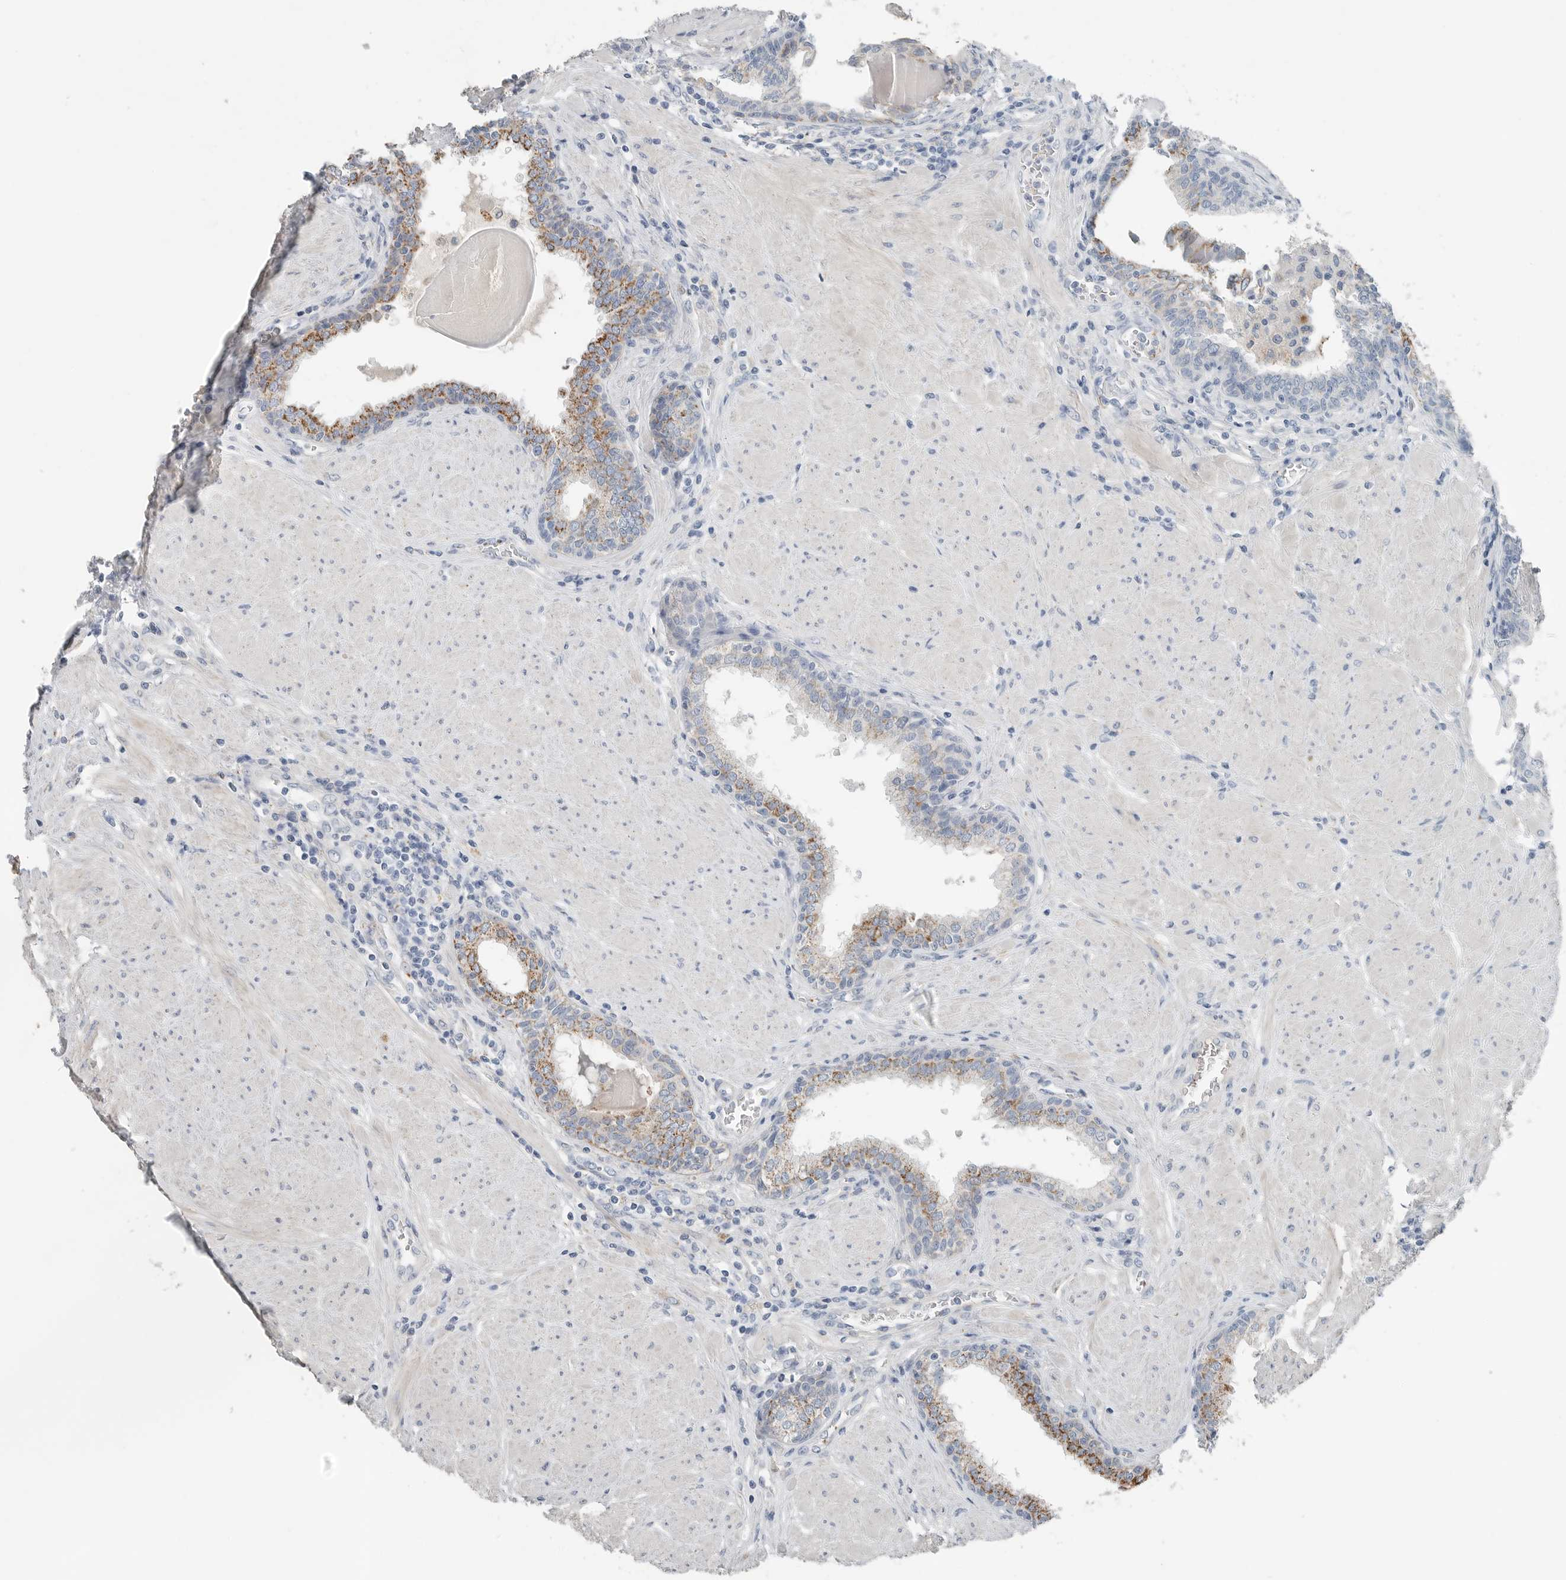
{"staining": {"intensity": "weak", "quantity": "25%-75%", "location": "cytoplasmic/membranous"}, "tissue": "prostate", "cell_type": "Glandular cells", "image_type": "normal", "snomed": [{"axis": "morphology", "description": "Normal tissue, NOS"}, {"axis": "topography", "description": "Prostate"}], "caption": "A micrograph of prostate stained for a protein displays weak cytoplasmic/membranous brown staining in glandular cells. (IHC, brightfield microscopy, high magnification).", "gene": "SERPINB7", "patient": {"sex": "male", "age": 51}}